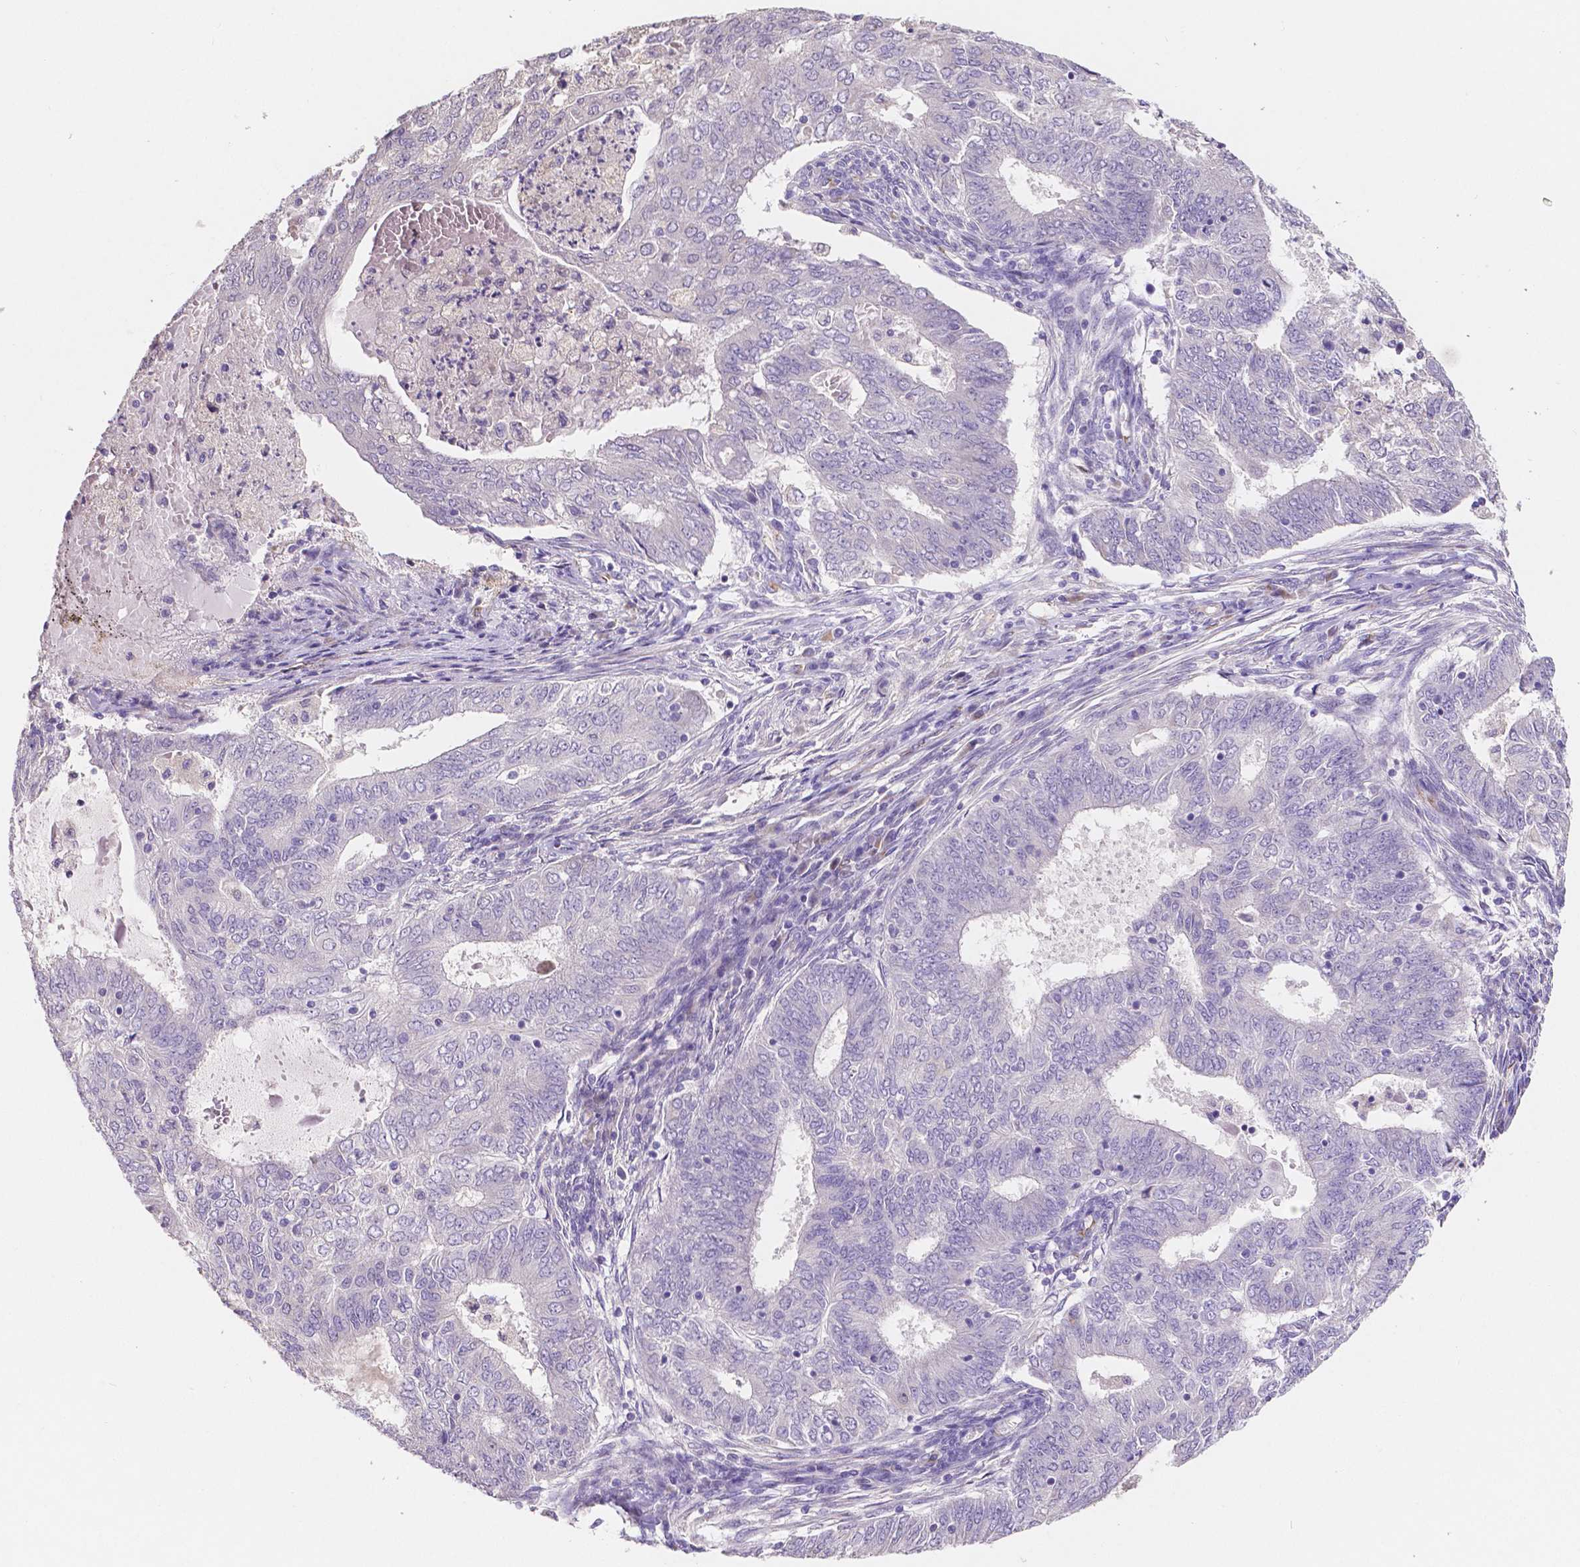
{"staining": {"intensity": "negative", "quantity": "none", "location": "none"}, "tissue": "endometrial cancer", "cell_type": "Tumor cells", "image_type": "cancer", "snomed": [{"axis": "morphology", "description": "Adenocarcinoma, NOS"}, {"axis": "topography", "description": "Endometrium"}], "caption": "Immunohistochemistry (IHC) of endometrial cancer (adenocarcinoma) displays no staining in tumor cells.", "gene": "ELAVL2", "patient": {"sex": "female", "age": 62}}